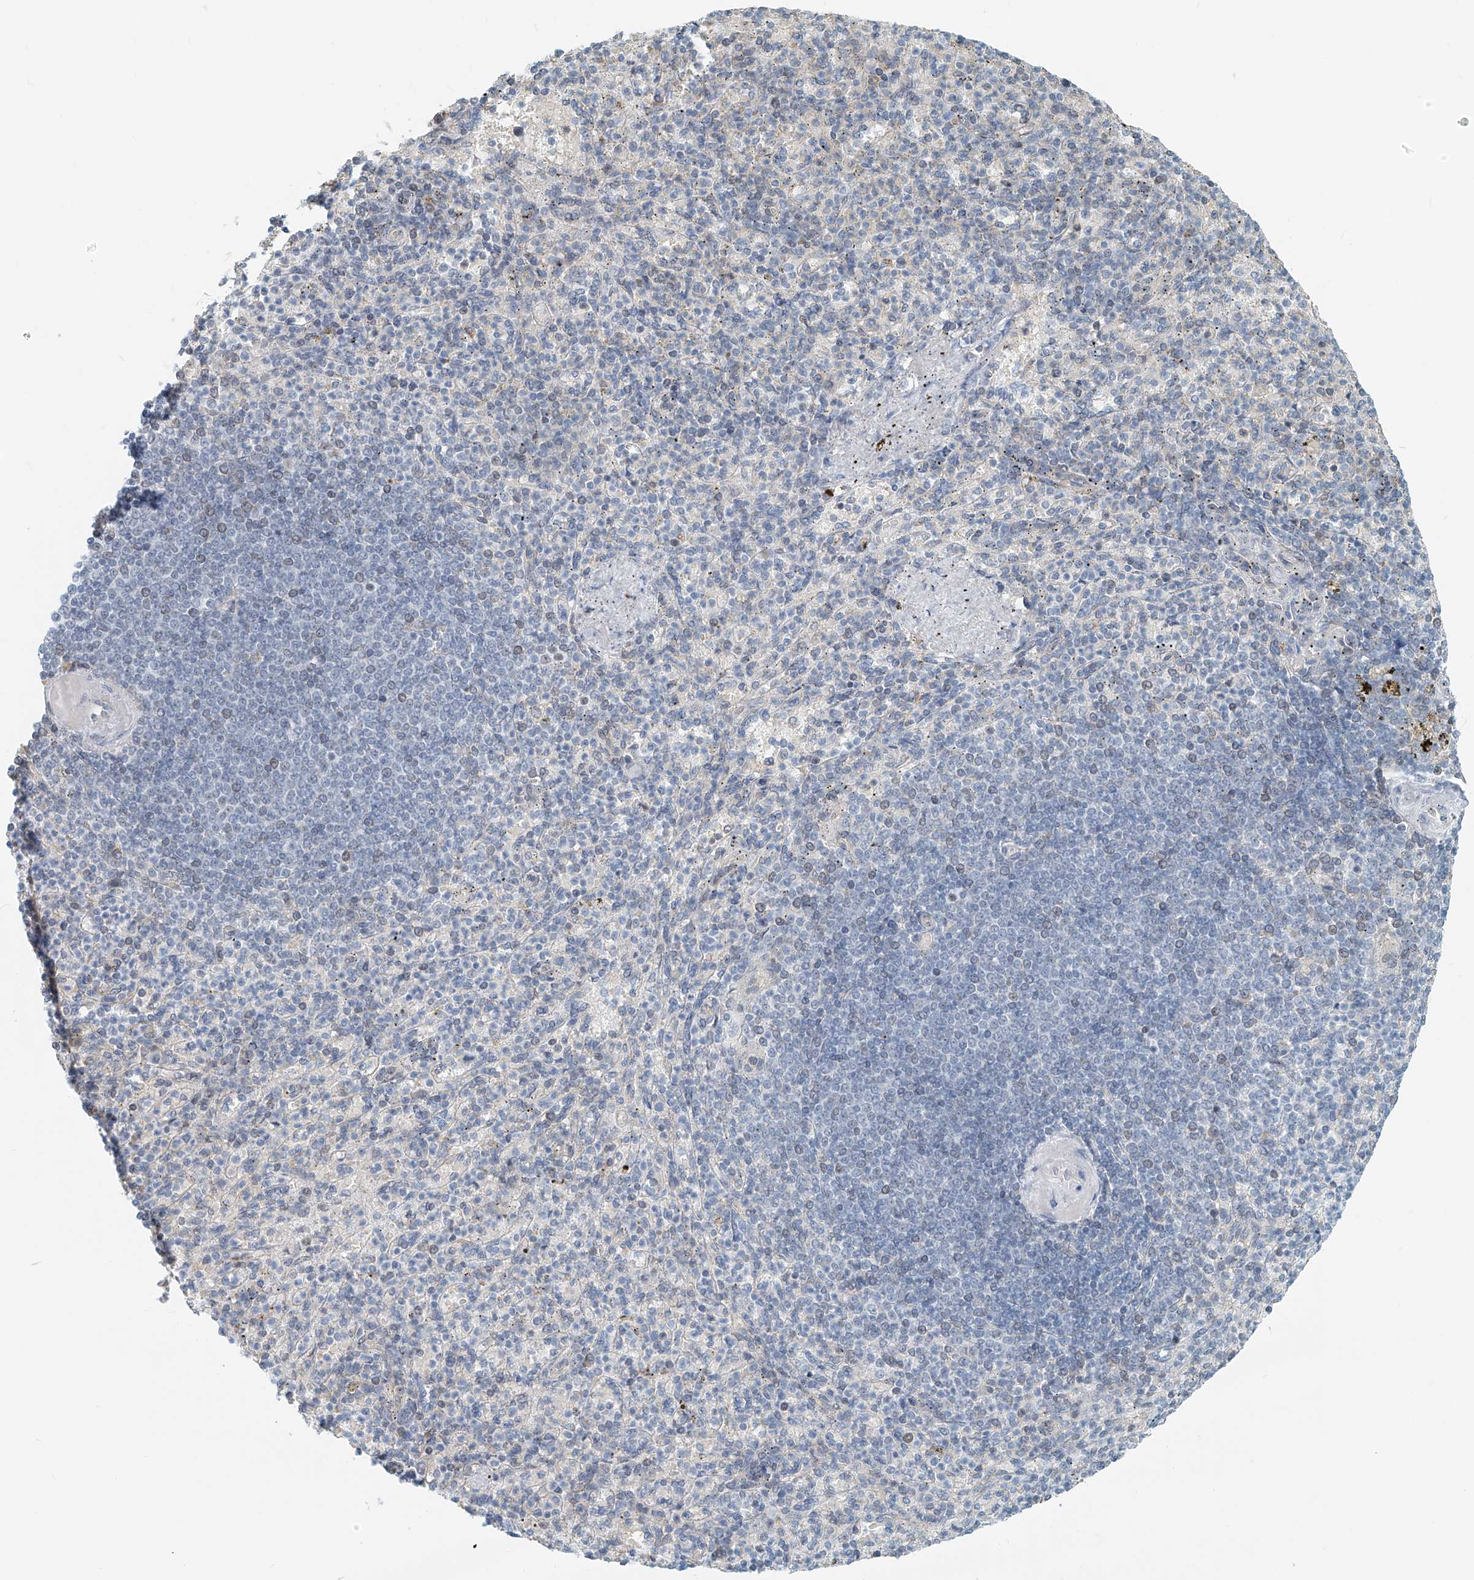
{"staining": {"intensity": "negative", "quantity": "none", "location": "none"}, "tissue": "spleen", "cell_type": "Cells in red pulp", "image_type": "normal", "snomed": [{"axis": "morphology", "description": "Normal tissue, NOS"}, {"axis": "topography", "description": "Spleen"}], "caption": "Immunohistochemistry (IHC) photomicrograph of unremarkable spleen stained for a protein (brown), which demonstrates no positivity in cells in red pulp.", "gene": "SASH1", "patient": {"sex": "female", "age": 74}}